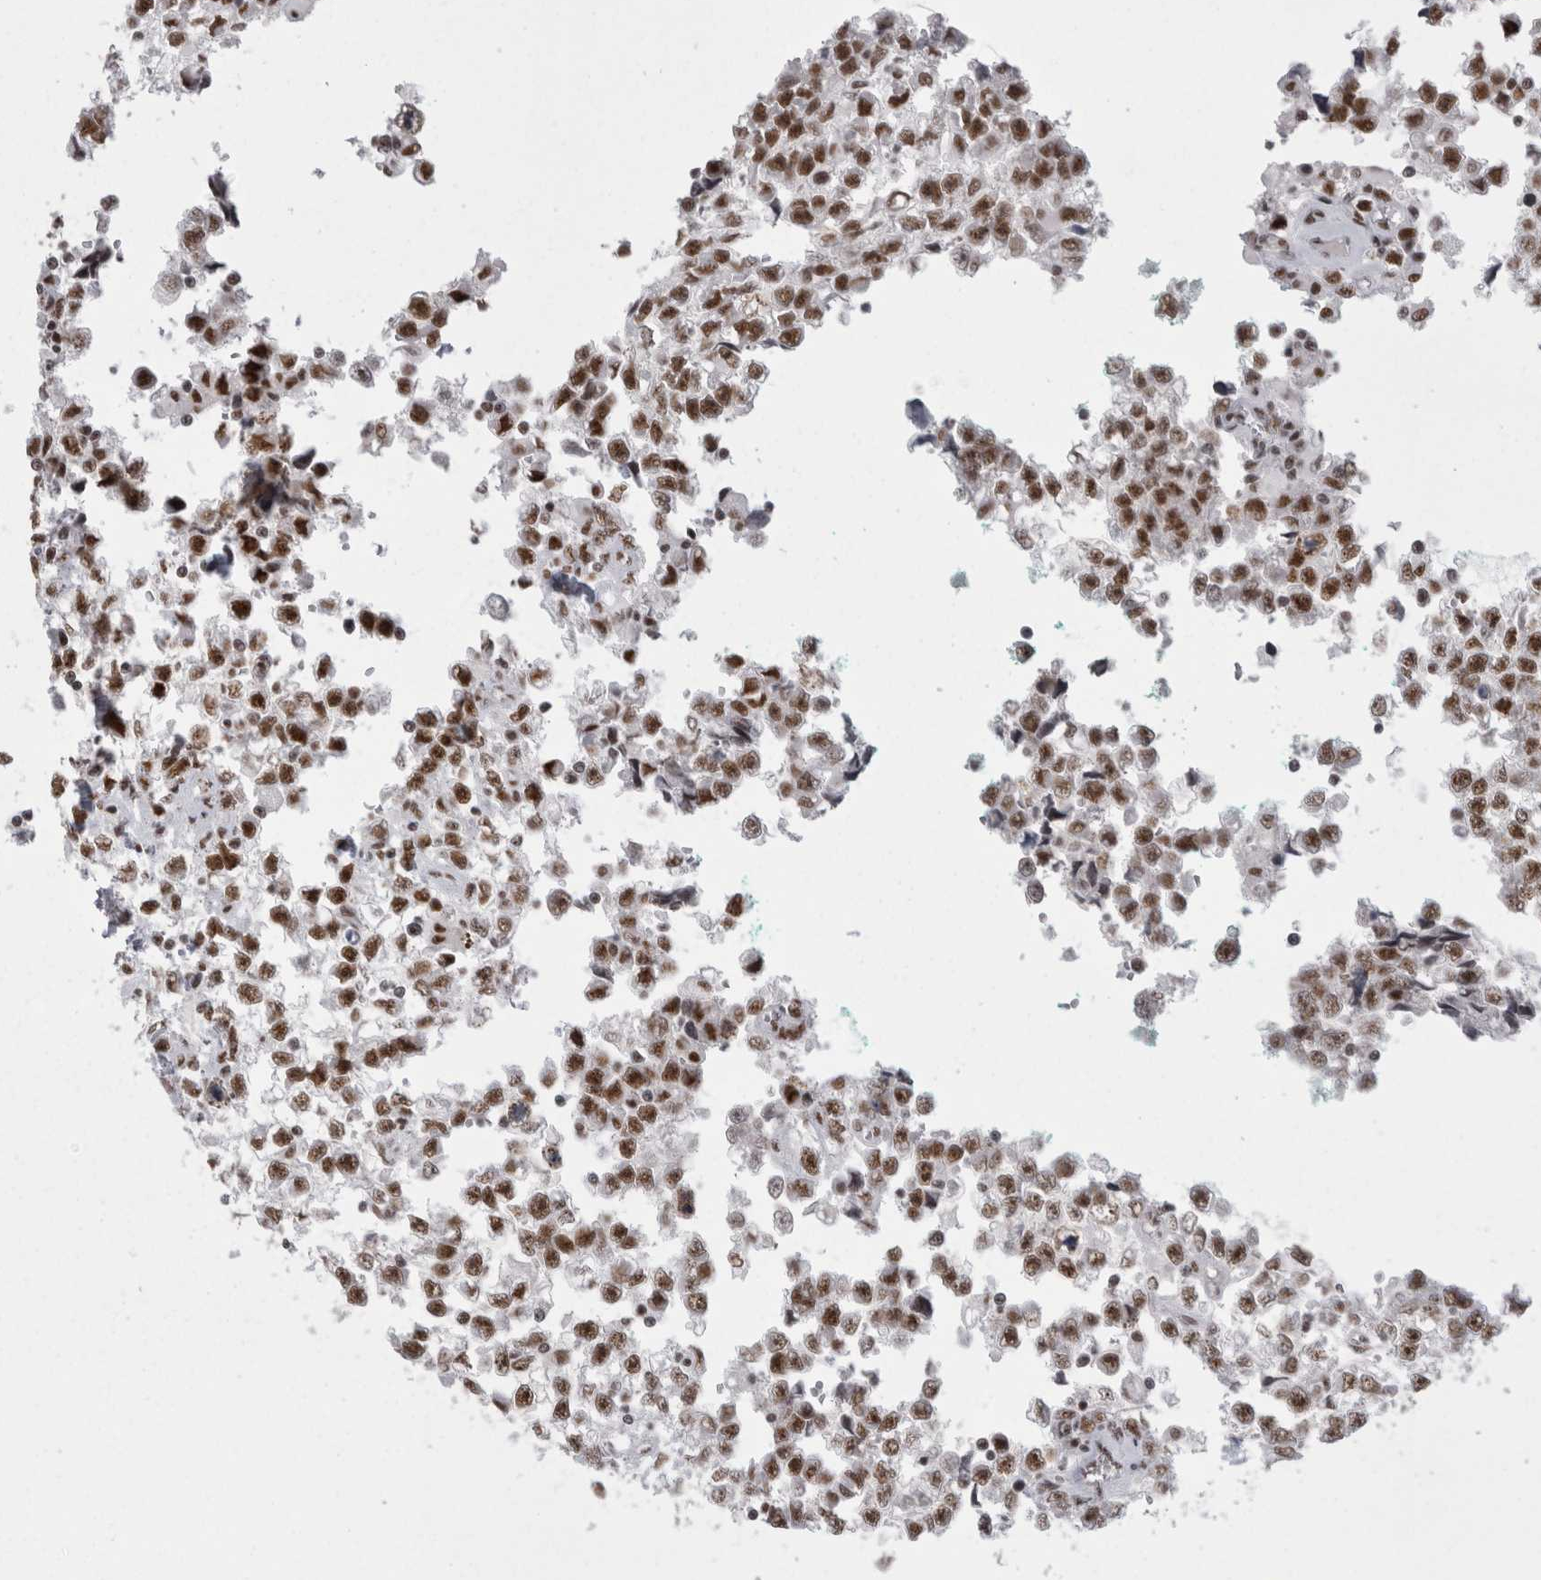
{"staining": {"intensity": "strong", "quantity": ">75%", "location": "nuclear"}, "tissue": "testis cancer", "cell_type": "Tumor cells", "image_type": "cancer", "snomed": [{"axis": "morphology", "description": "Seminoma, NOS"}, {"axis": "morphology", "description": "Carcinoma, Embryonal, NOS"}, {"axis": "topography", "description": "Testis"}], "caption": "Immunohistochemical staining of testis cancer shows high levels of strong nuclear protein expression in approximately >75% of tumor cells. Ihc stains the protein of interest in brown and the nuclei are stained blue.", "gene": "SNRNP40", "patient": {"sex": "male", "age": 51}}